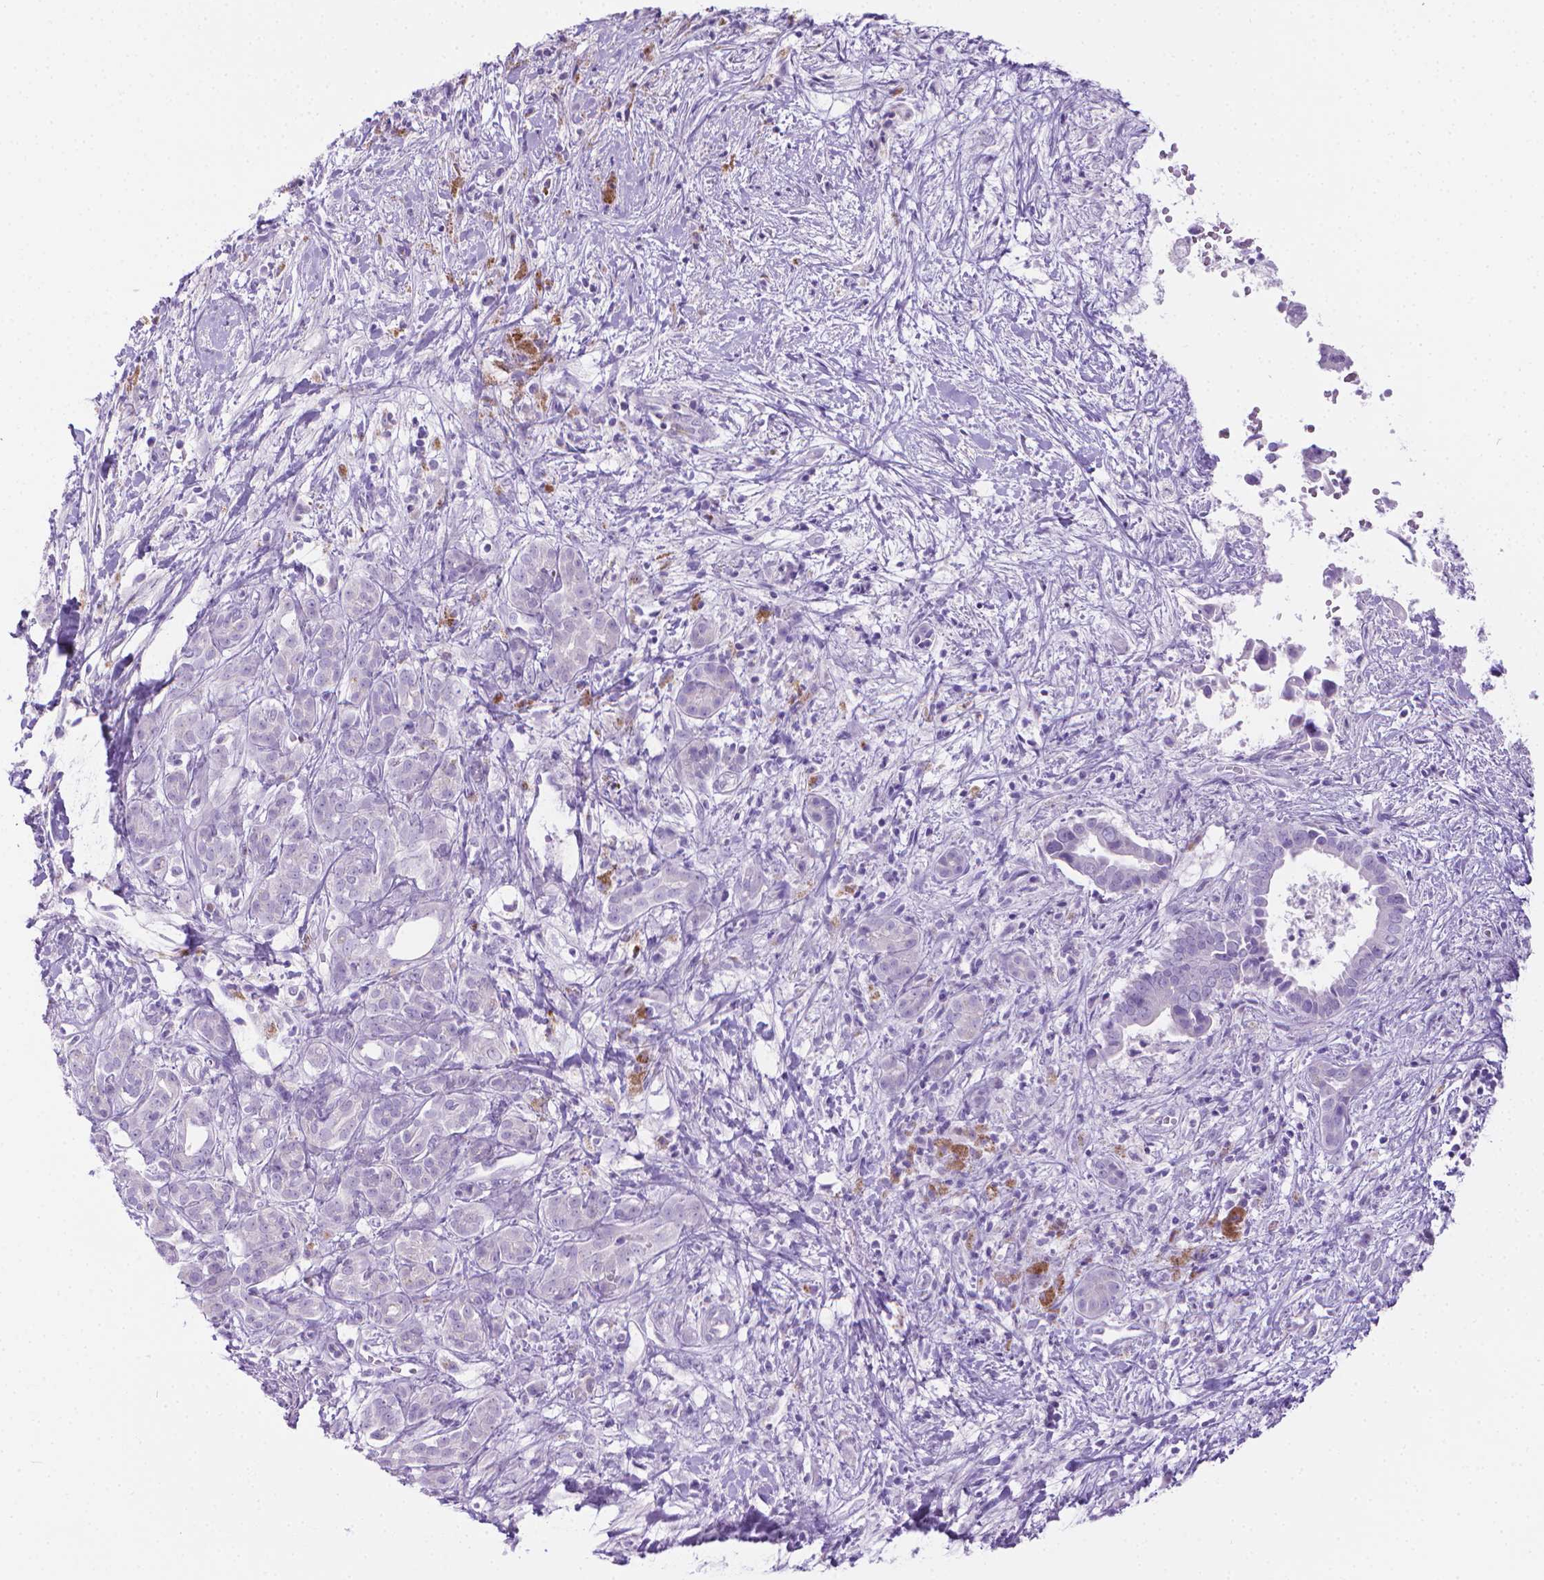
{"staining": {"intensity": "negative", "quantity": "none", "location": "none"}, "tissue": "pancreatic cancer", "cell_type": "Tumor cells", "image_type": "cancer", "snomed": [{"axis": "morphology", "description": "Adenocarcinoma, NOS"}, {"axis": "topography", "description": "Pancreas"}], "caption": "This photomicrograph is of adenocarcinoma (pancreatic) stained with IHC to label a protein in brown with the nuclei are counter-stained blue. There is no positivity in tumor cells.", "gene": "SPAG6", "patient": {"sex": "male", "age": 61}}